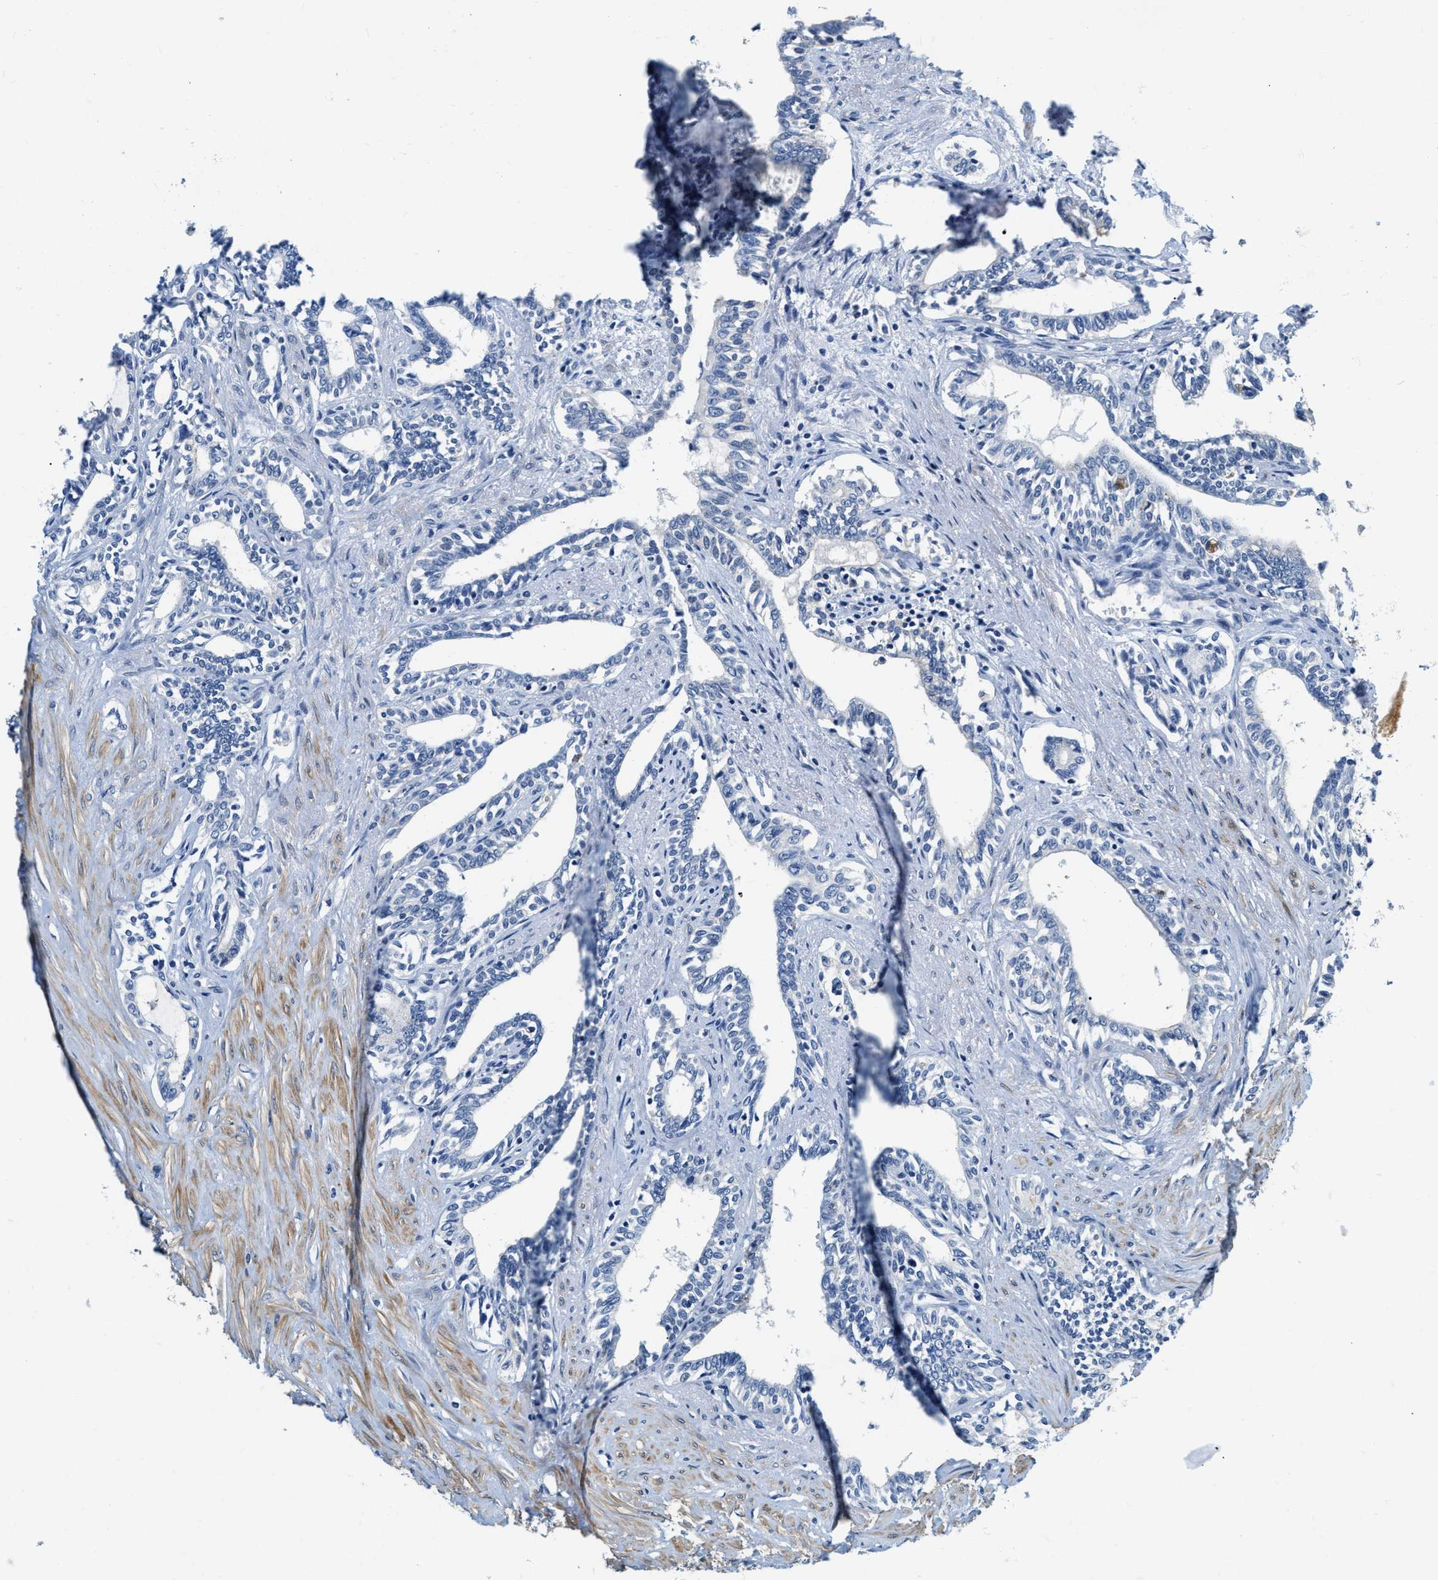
{"staining": {"intensity": "negative", "quantity": "none", "location": "none"}, "tissue": "seminal vesicle", "cell_type": "Glandular cells", "image_type": "normal", "snomed": [{"axis": "morphology", "description": "Normal tissue, NOS"}, {"axis": "morphology", "description": "Adenocarcinoma, High grade"}, {"axis": "topography", "description": "Prostate"}, {"axis": "topography", "description": "Seminal veicle"}], "caption": "Immunohistochemical staining of normal human seminal vesicle shows no significant staining in glandular cells. (DAB immunohistochemistry visualized using brightfield microscopy, high magnification).", "gene": "EIF2AK2", "patient": {"sex": "male", "age": 55}}